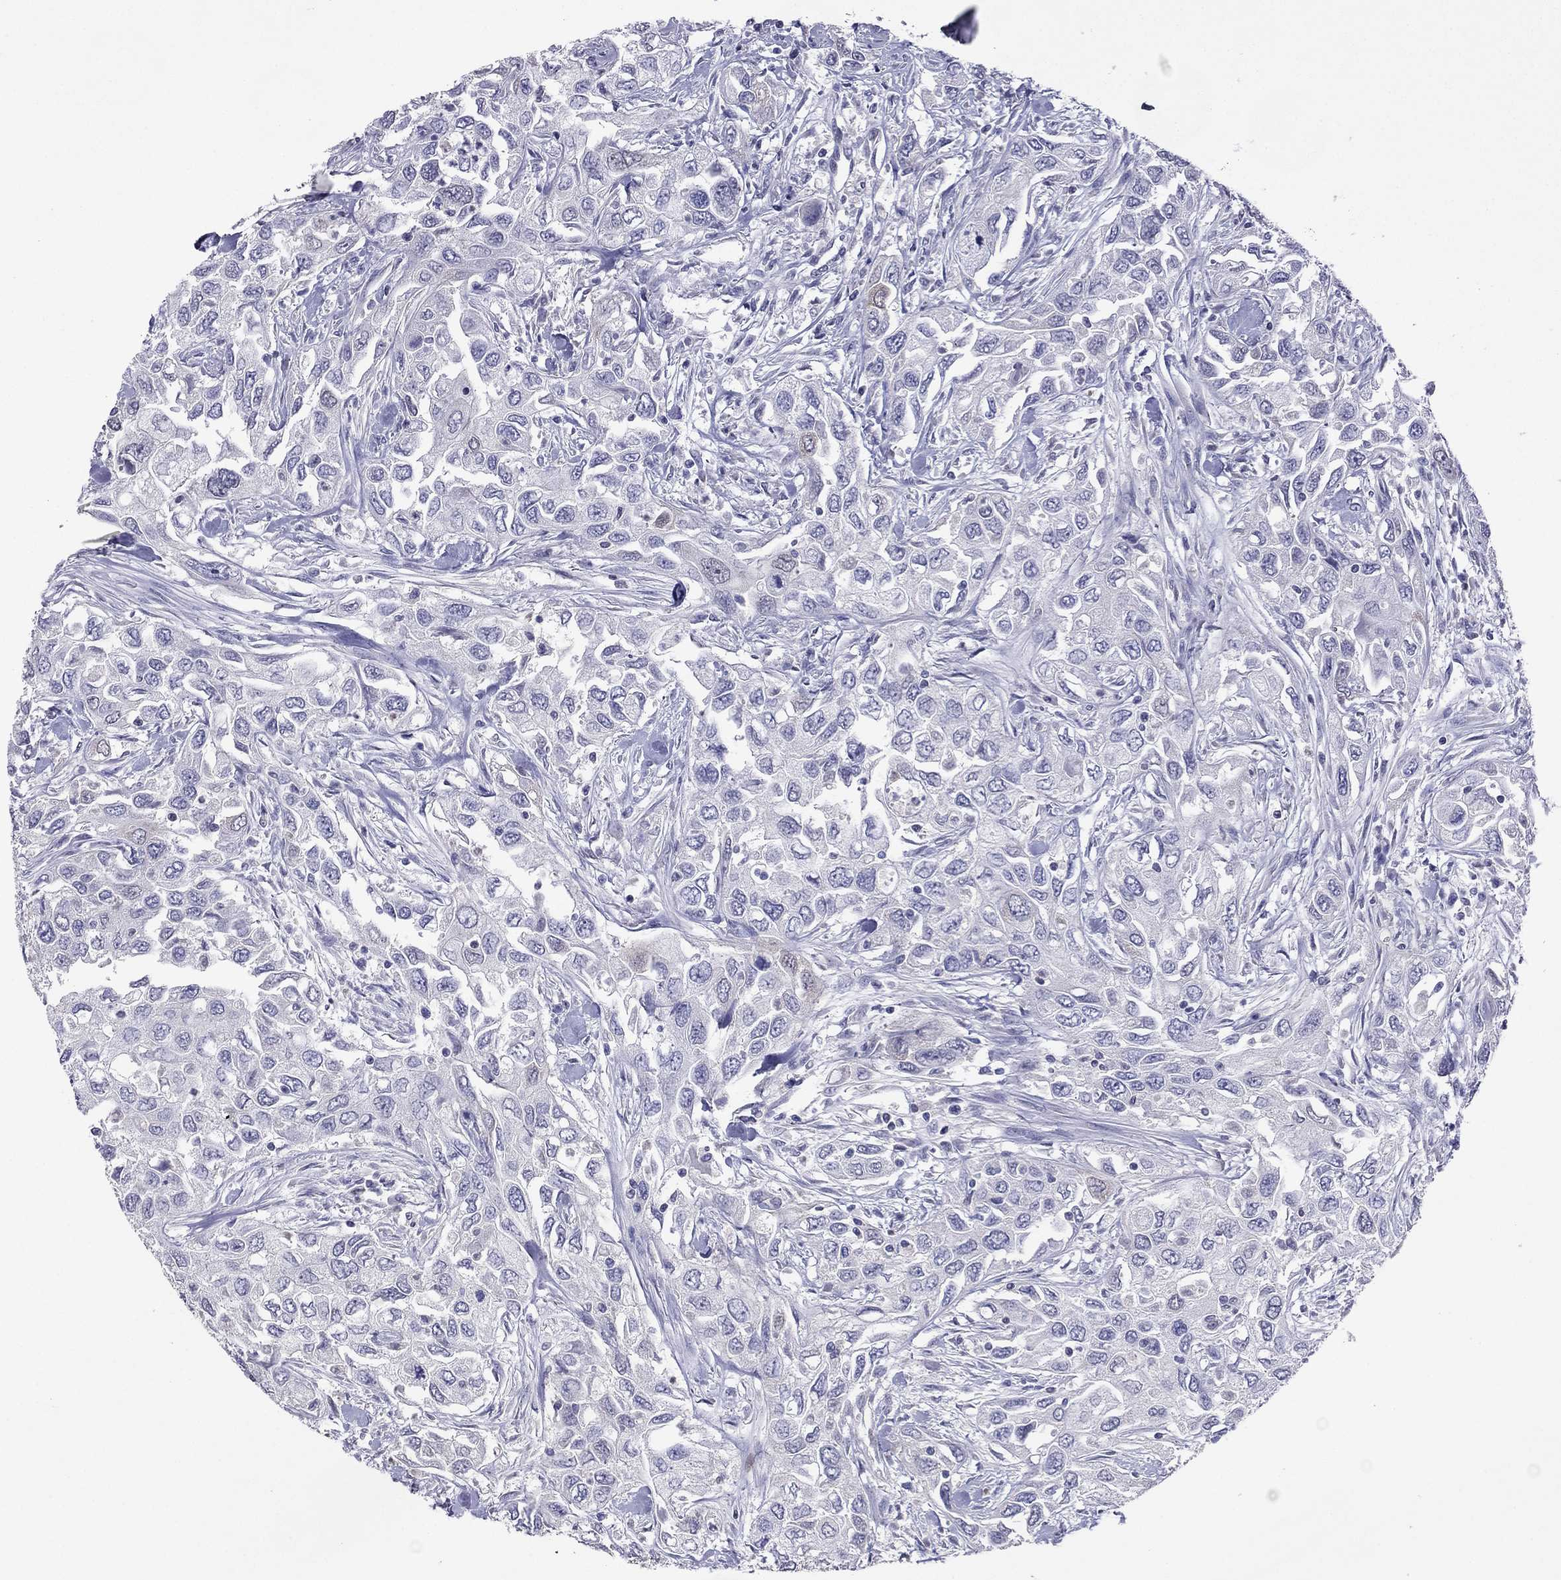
{"staining": {"intensity": "negative", "quantity": "none", "location": "none"}, "tissue": "urothelial cancer", "cell_type": "Tumor cells", "image_type": "cancer", "snomed": [{"axis": "morphology", "description": "Urothelial carcinoma, High grade"}, {"axis": "topography", "description": "Urinary bladder"}], "caption": "Protein analysis of high-grade urothelial carcinoma exhibits no significant positivity in tumor cells.", "gene": "RGS8", "patient": {"sex": "male", "age": 76}}